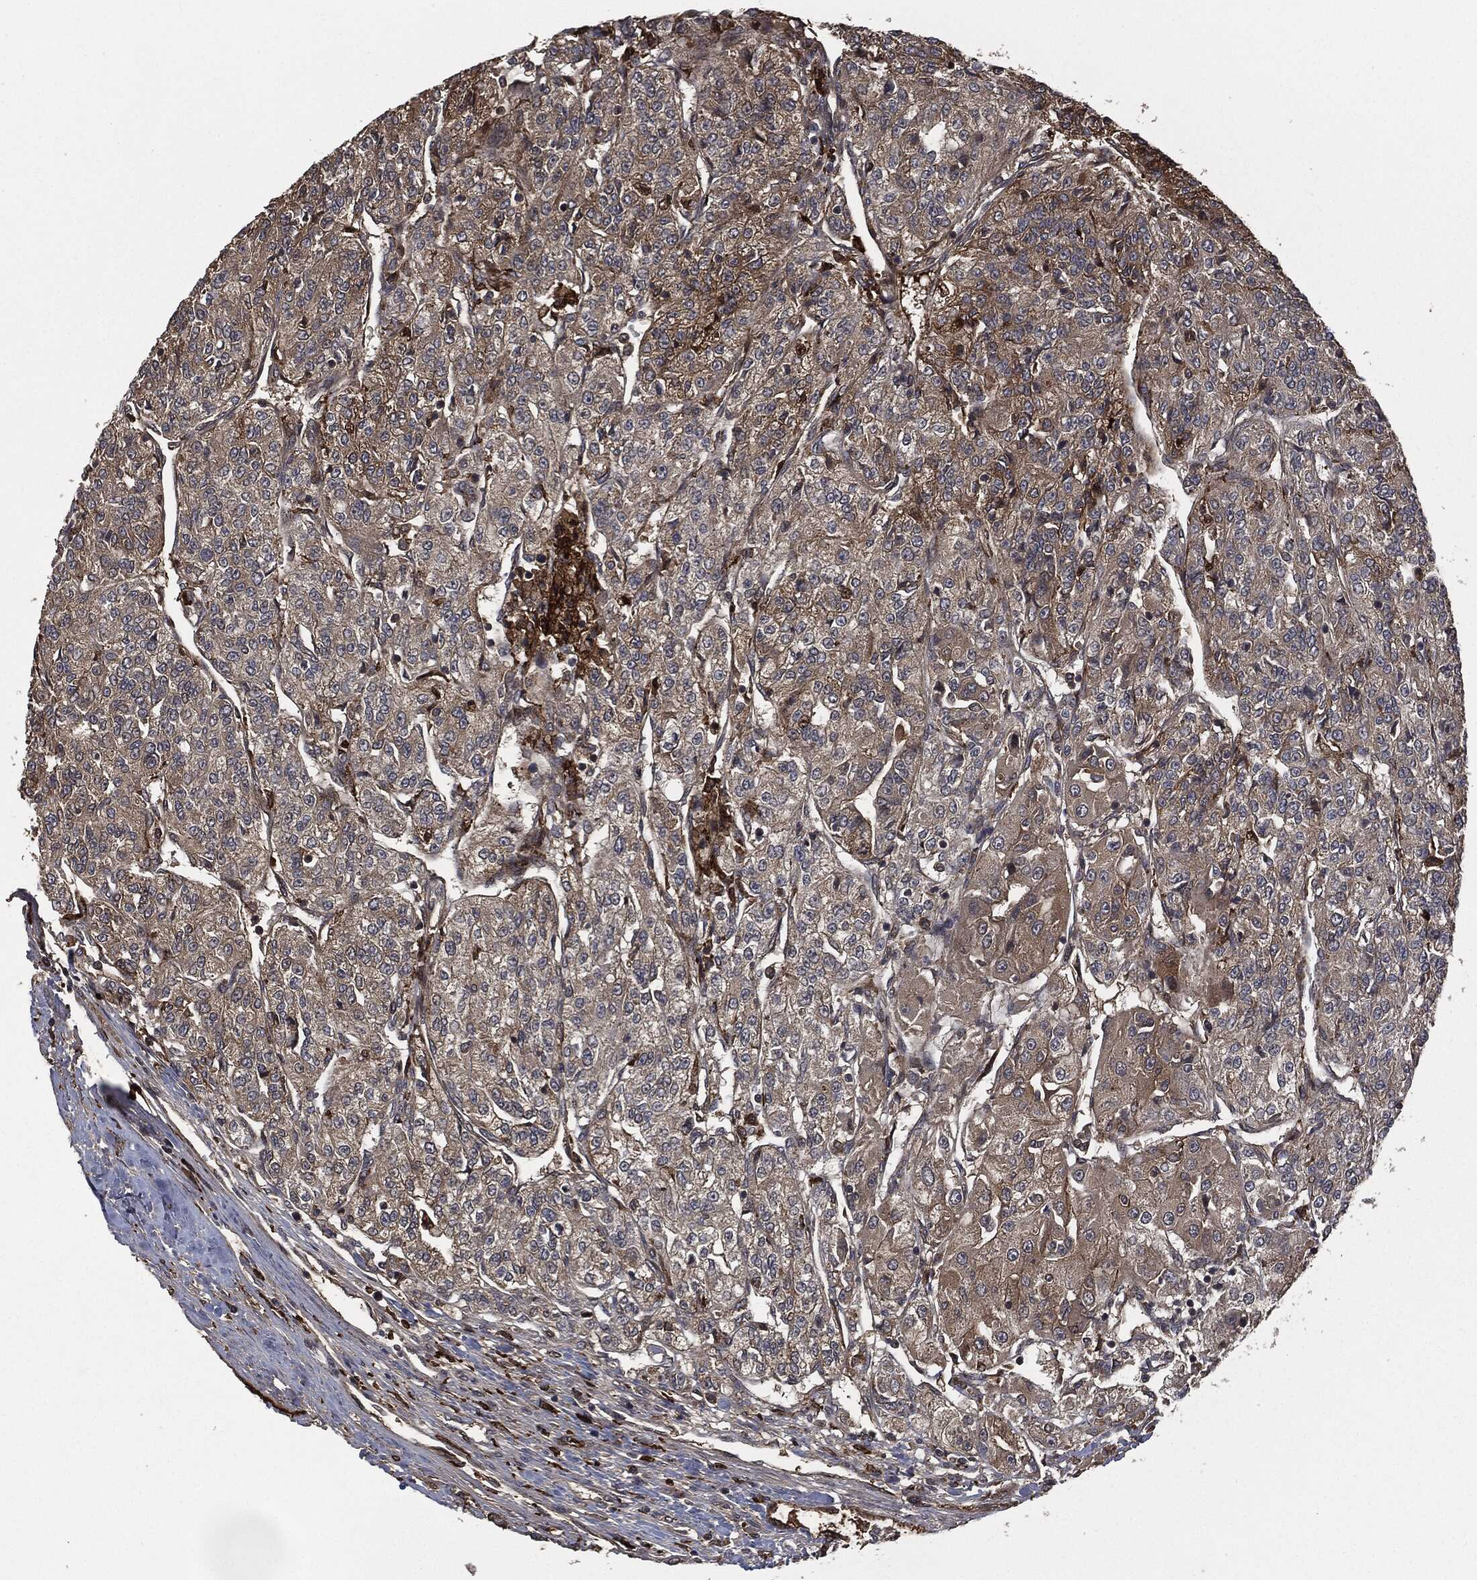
{"staining": {"intensity": "weak", "quantity": "<25%", "location": "cytoplasmic/membranous"}, "tissue": "renal cancer", "cell_type": "Tumor cells", "image_type": "cancer", "snomed": [{"axis": "morphology", "description": "Adenocarcinoma, NOS"}, {"axis": "topography", "description": "Kidney"}], "caption": "An immunohistochemistry image of adenocarcinoma (renal) is shown. There is no staining in tumor cells of adenocarcinoma (renal).", "gene": "CRABP2", "patient": {"sex": "female", "age": 63}}